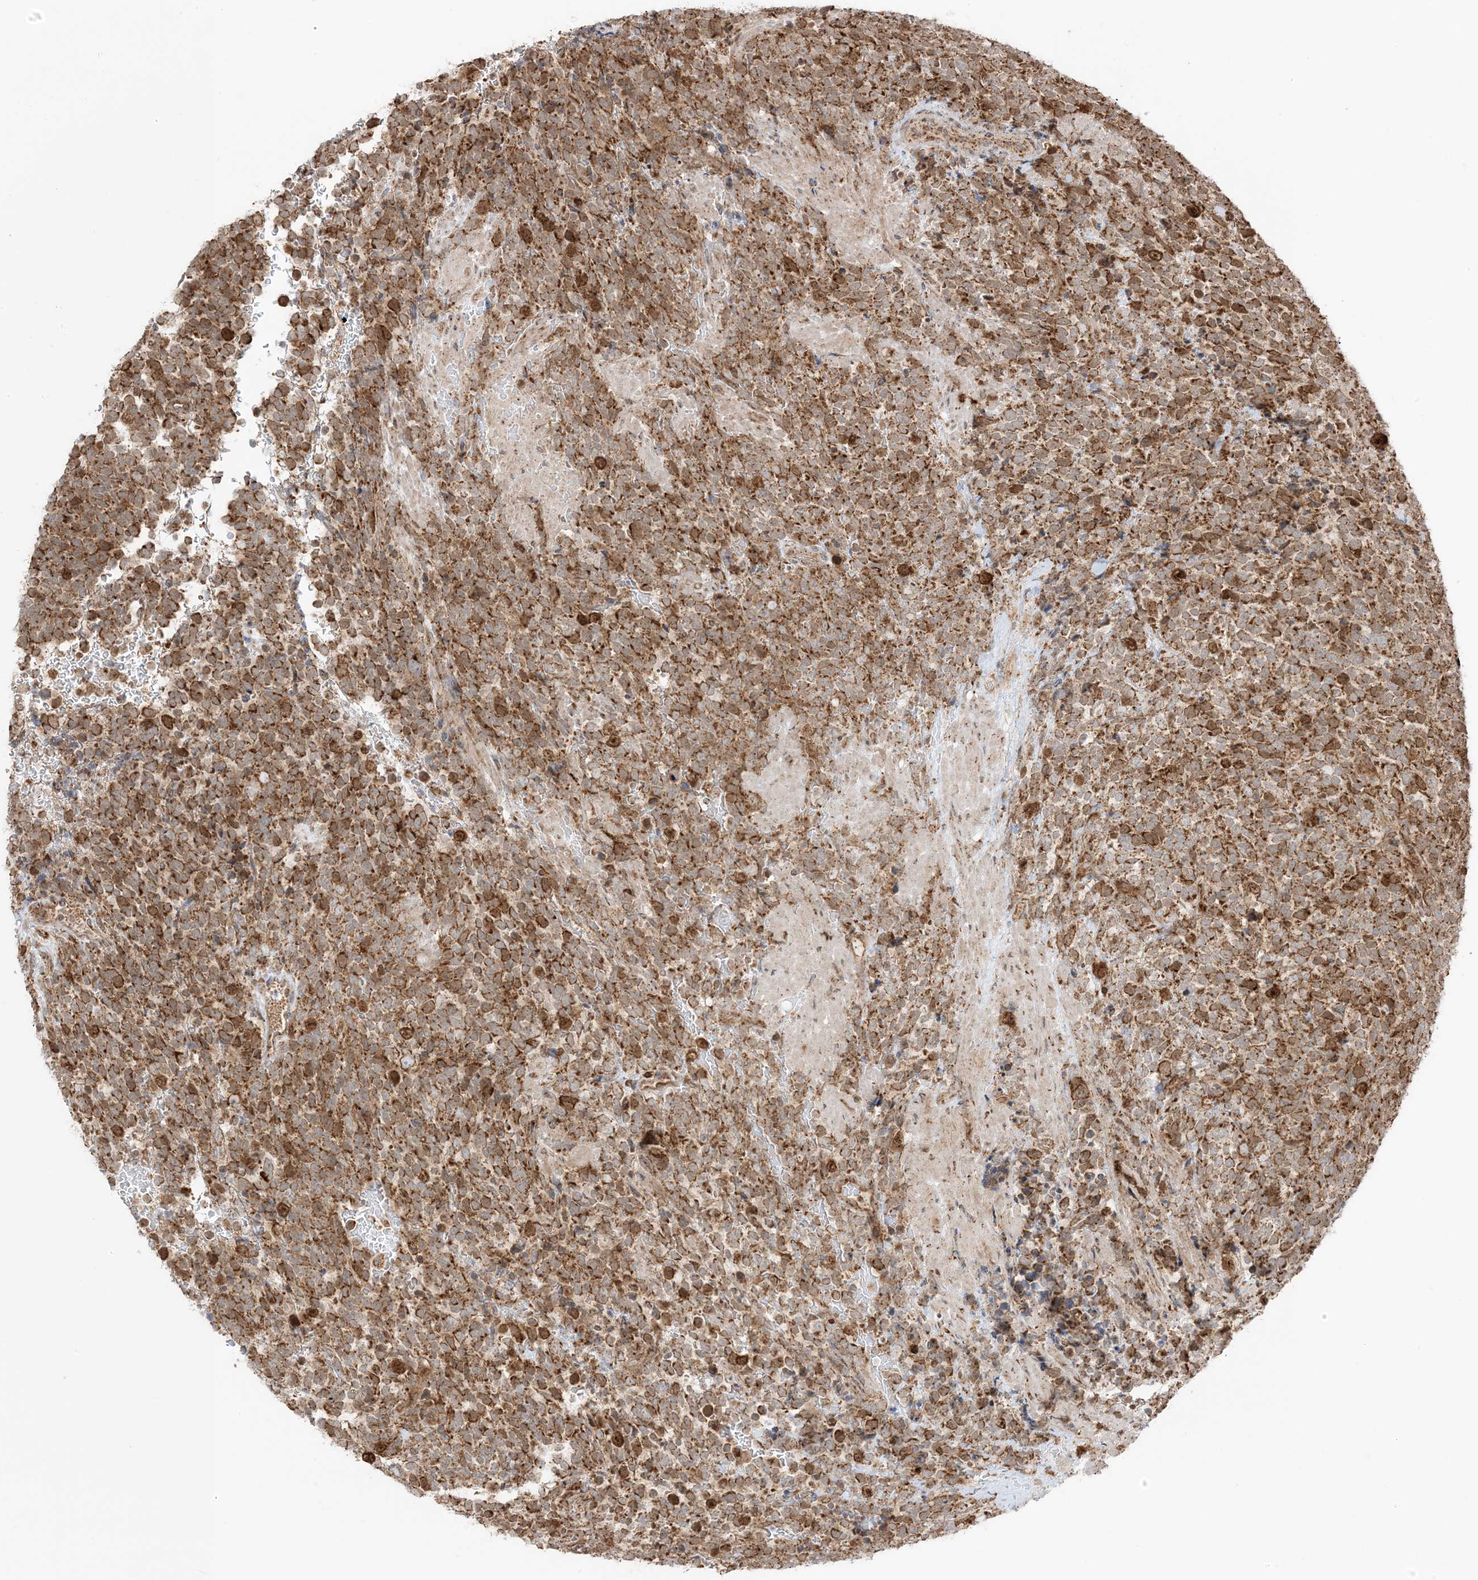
{"staining": {"intensity": "strong", "quantity": ">75%", "location": "cytoplasmic/membranous"}, "tissue": "urothelial cancer", "cell_type": "Tumor cells", "image_type": "cancer", "snomed": [{"axis": "morphology", "description": "Urothelial carcinoma, High grade"}, {"axis": "topography", "description": "Urinary bladder"}], "caption": "High-grade urothelial carcinoma stained with immunohistochemistry (IHC) displays strong cytoplasmic/membranous expression in about >75% of tumor cells. Using DAB (brown) and hematoxylin (blue) stains, captured at high magnification using brightfield microscopy.", "gene": "N4BP3", "patient": {"sex": "female", "age": 82}}